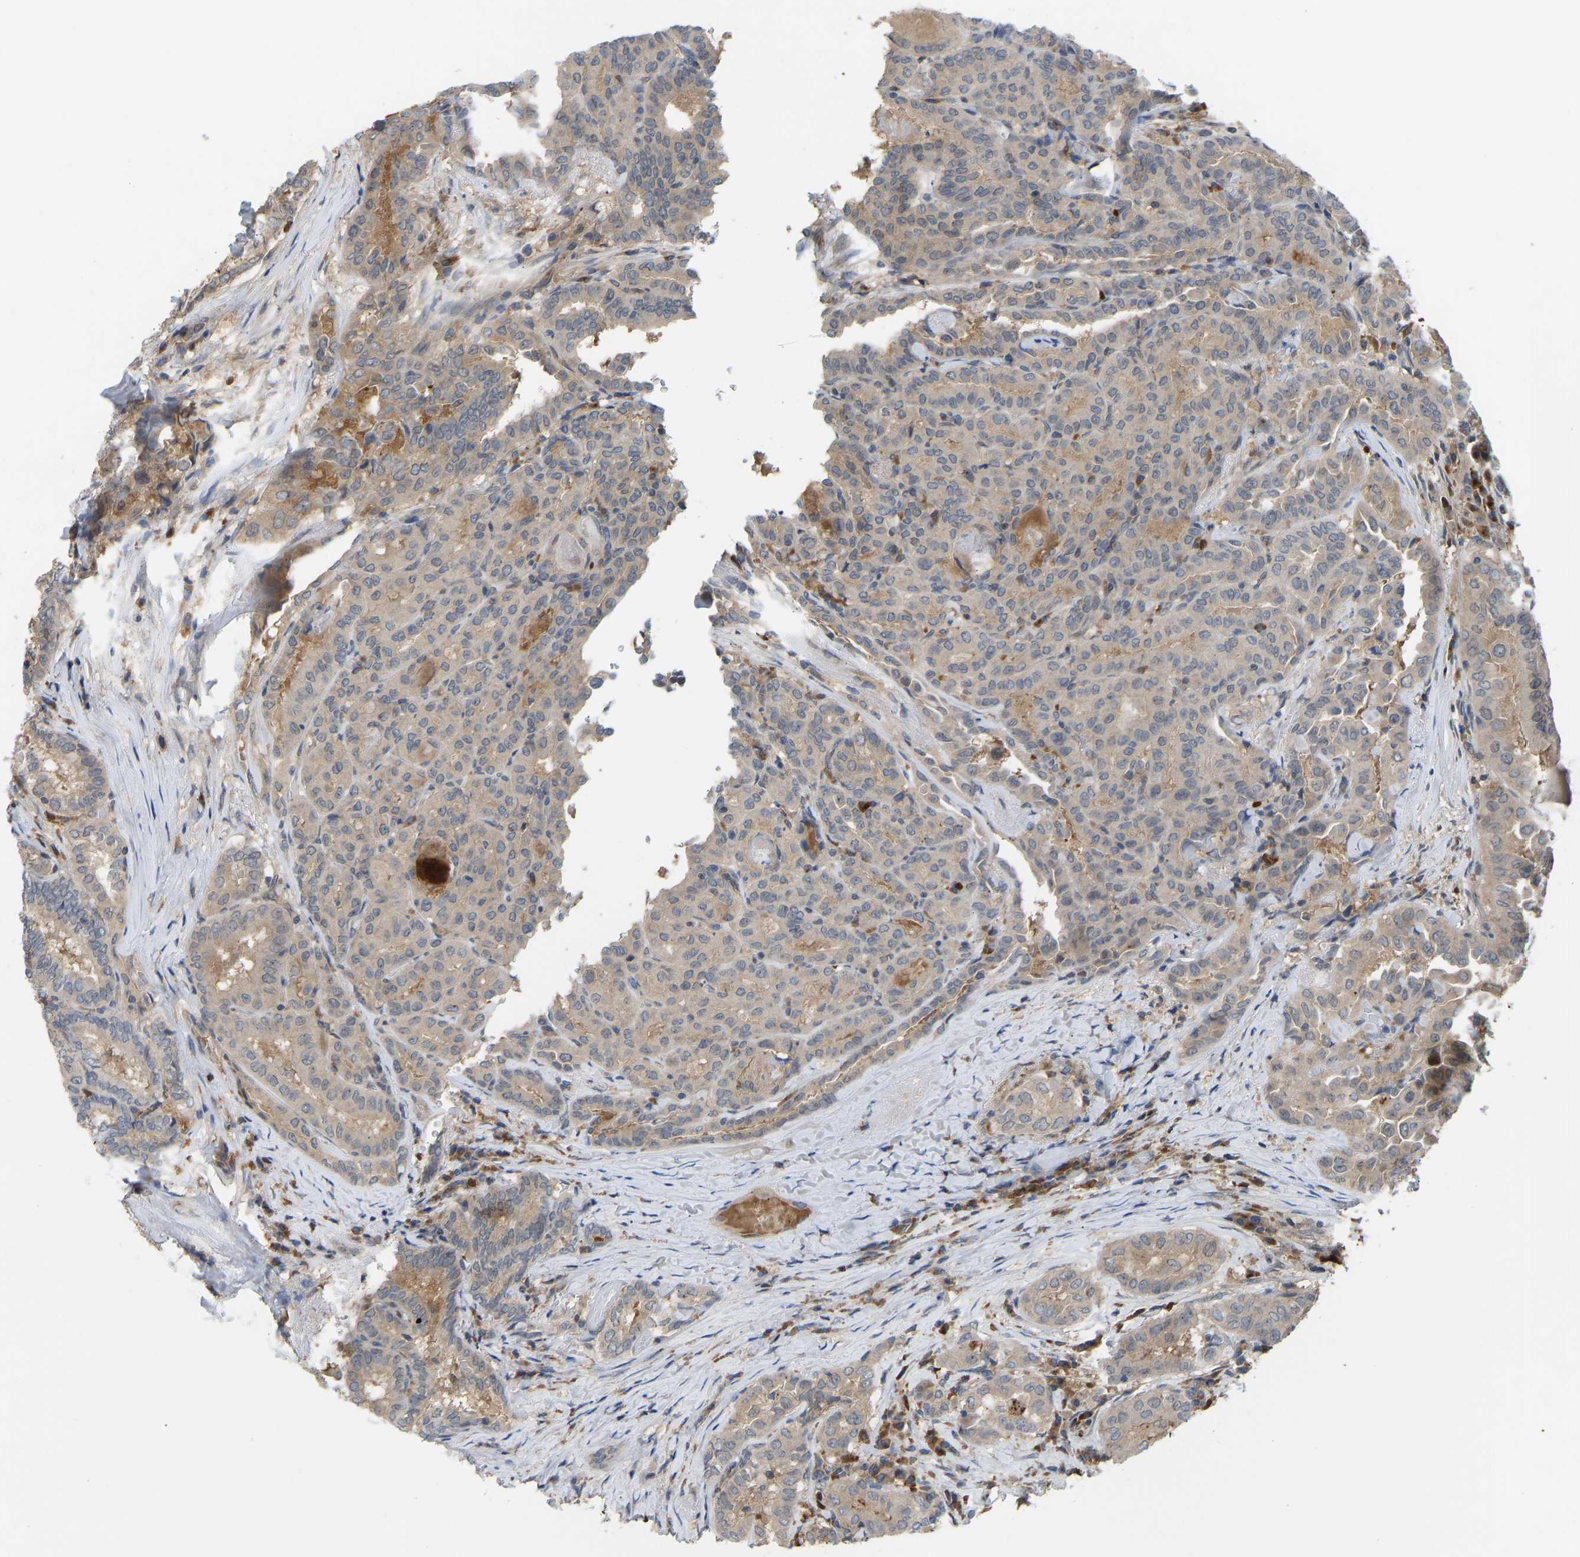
{"staining": {"intensity": "negative", "quantity": "none", "location": "none"}, "tissue": "thyroid cancer", "cell_type": "Tumor cells", "image_type": "cancer", "snomed": [{"axis": "morphology", "description": "Papillary adenocarcinoma, NOS"}, {"axis": "topography", "description": "Thyroid gland"}], "caption": "DAB (3,3'-diaminobenzidine) immunohistochemical staining of human papillary adenocarcinoma (thyroid) exhibits no significant staining in tumor cells.", "gene": "ZNF251", "patient": {"sex": "female", "age": 42}}